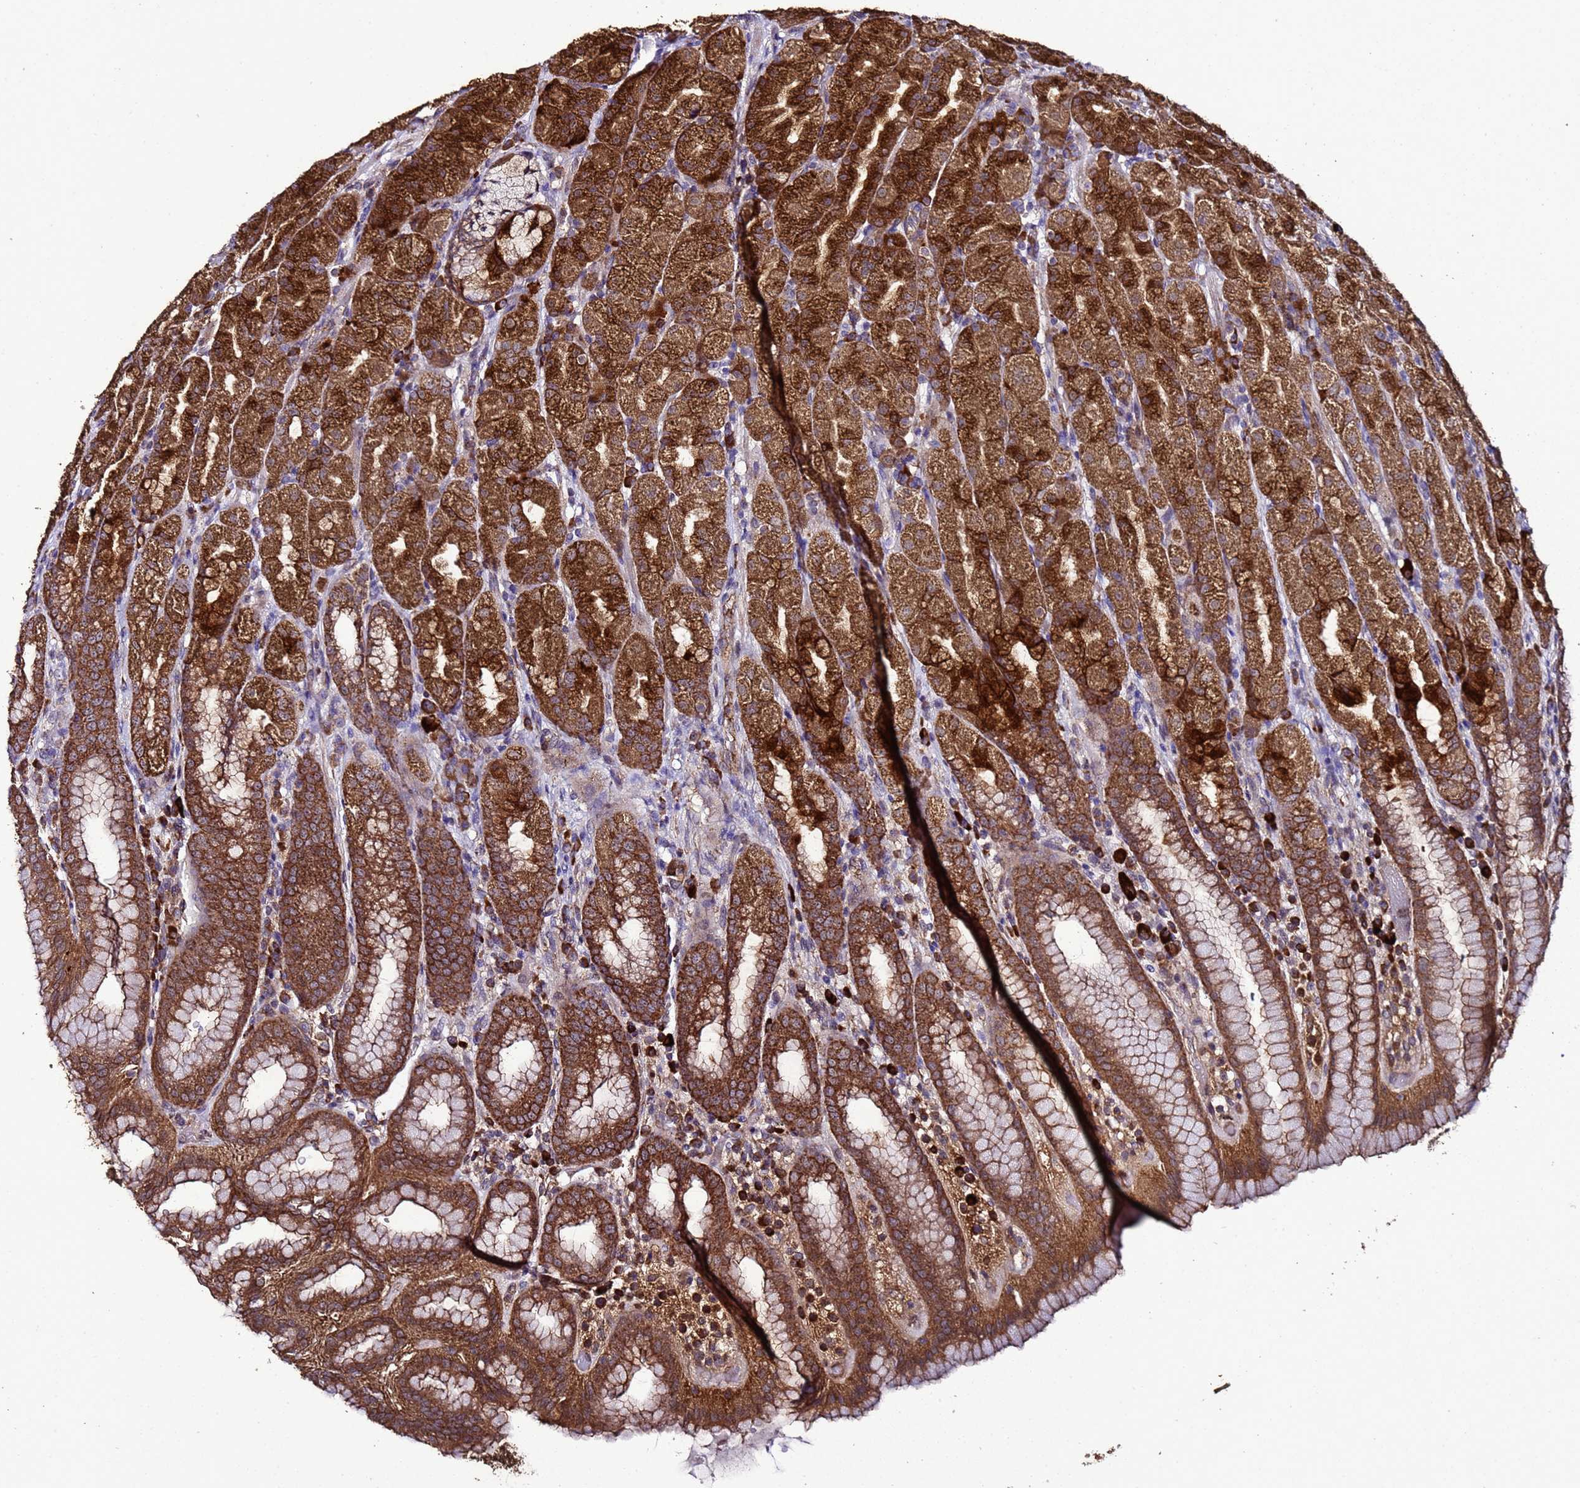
{"staining": {"intensity": "strong", "quantity": ">75%", "location": "cytoplasmic/membranous"}, "tissue": "stomach", "cell_type": "Glandular cells", "image_type": "normal", "snomed": [{"axis": "morphology", "description": "Normal tissue, NOS"}, {"axis": "topography", "description": "Stomach, upper"}, {"axis": "topography", "description": "Stomach"}], "caption": "Protein expression analysis of normal stomach exhibits strong cytoplasmic/membranous expression in about >75% of glandular cells.", "gene": "HSPBAP1", "patient": {"sex": "male", "age": 68}}